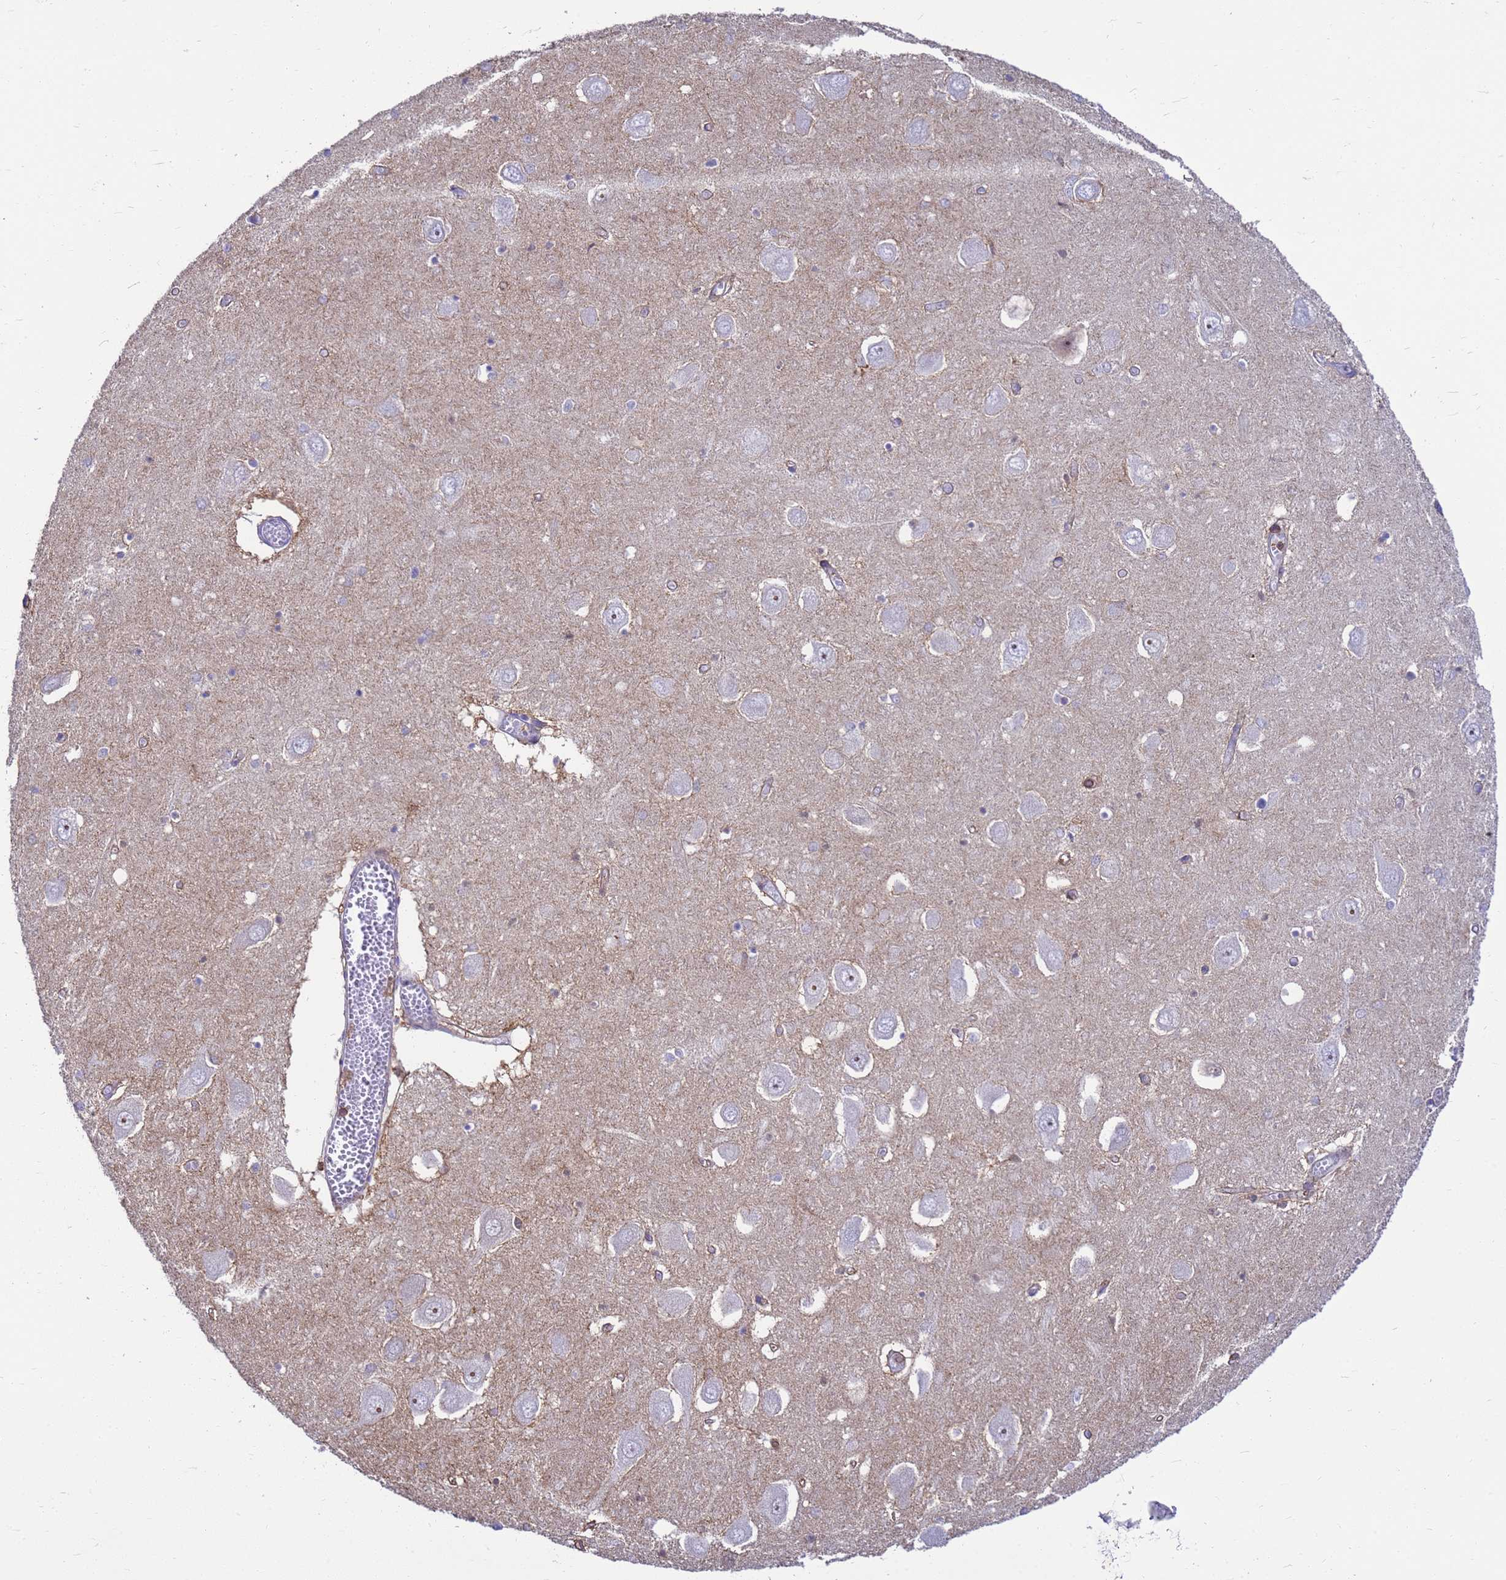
{"staining": {"intensity": "negative", "quantity": "none", "location": "none"}, "tissue": "hippocampus", "cell_type": "Glial cells", "image_type": "normal", "snomed": [{"axis": "morphology", "description": "Normal tissue, NOS"}, {"axis": "topography", "description": "Hippocampus"}], "caption": "Protein analysis of normal hippocampus demonstrates no significant staining in glial cells.", "gene": "ZNF235", "patient": {"sex": "male", "age": 70}}